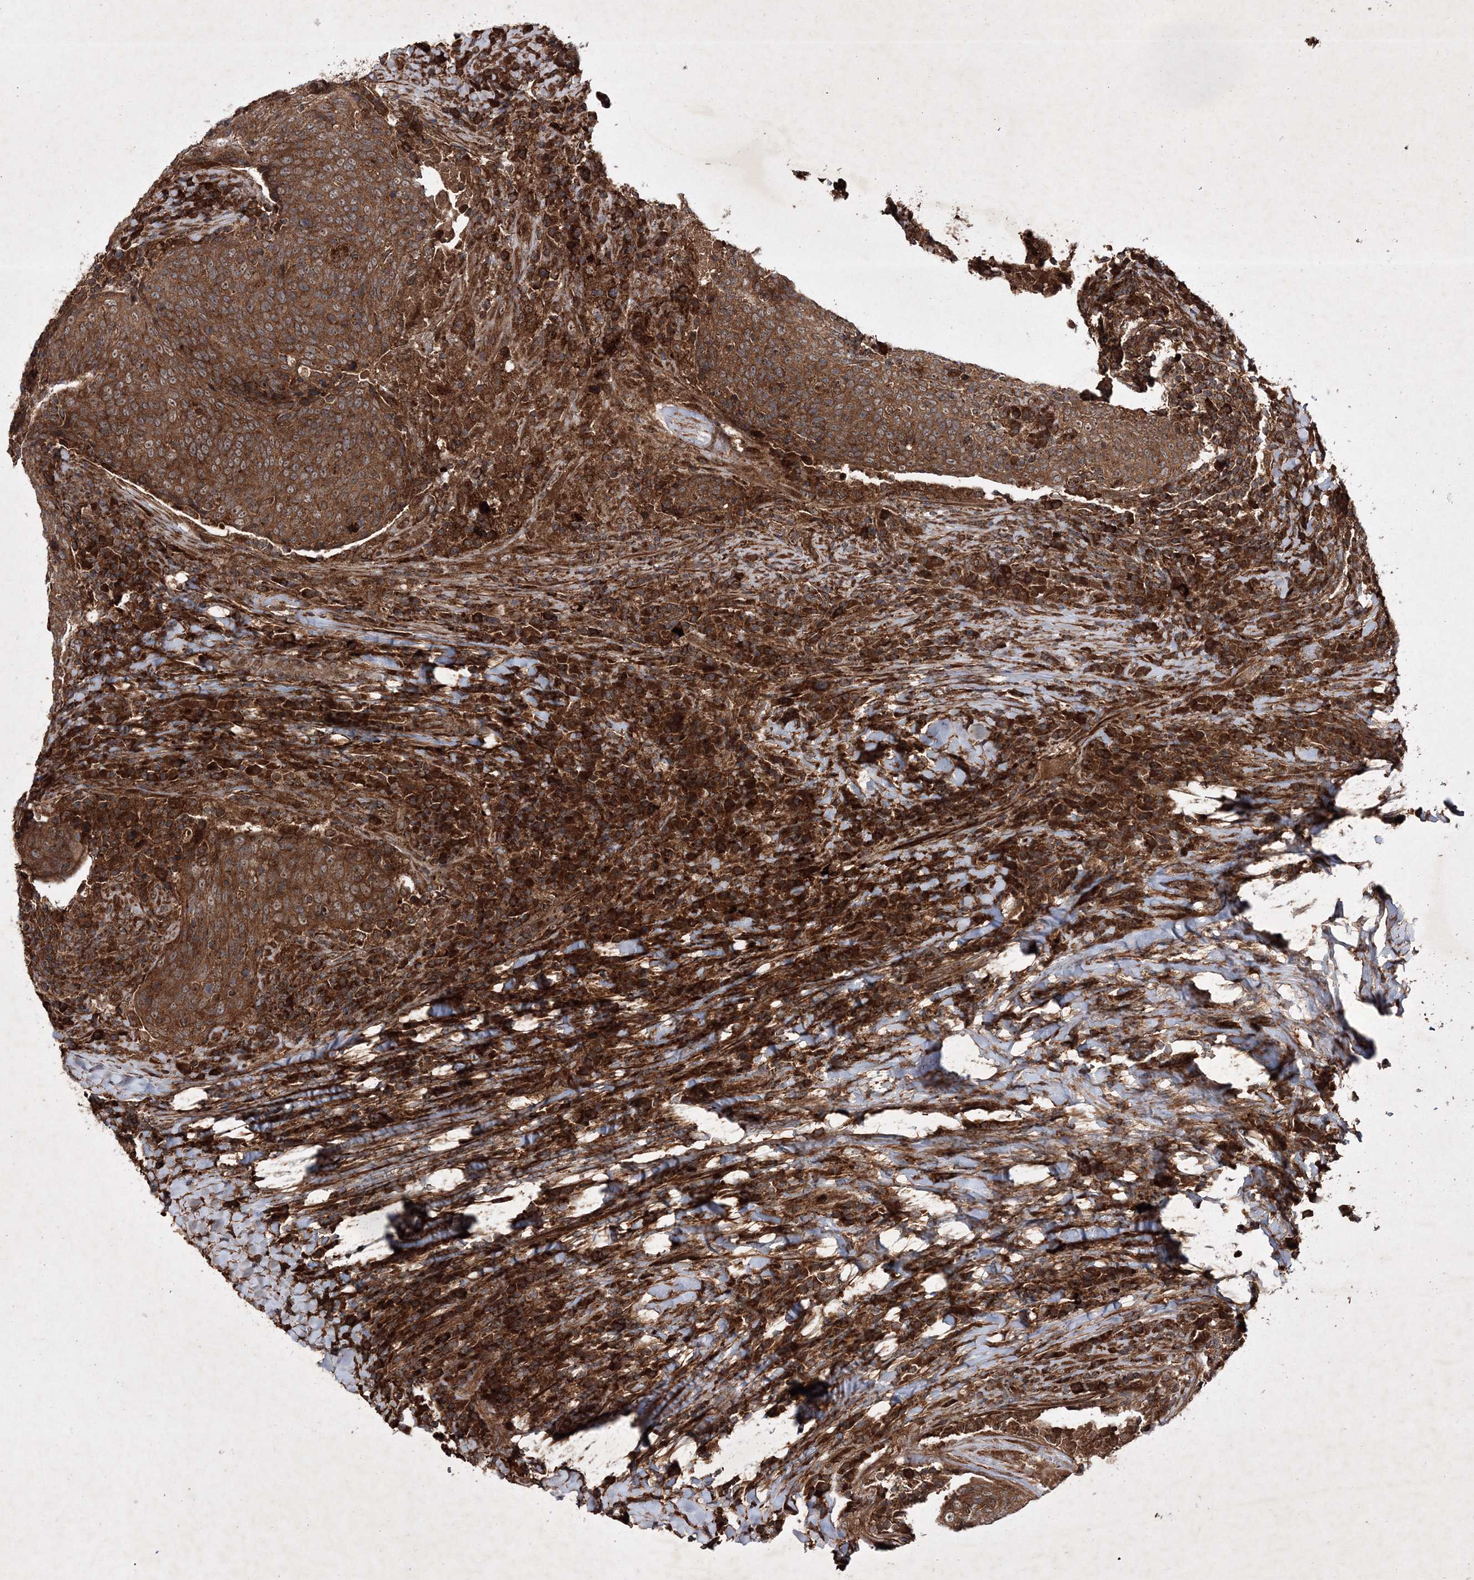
{"staining": {"intensity": "strong", "quantity": ">75%", "location": "cytoplasmic/membranous"}, "tissue": "head and neck cancer", "cell_type": "Tumor cells", "image_type": "cancer", "snomed": [{"axis": "morphology", "description": "Squamous cell carcinoma, NOS"}, {"axis": "morphology", "description": "Squamous cell carcinoma, metastatic, NOS"}, {"axis": "topography", "description": "Lymph node"}, {"axis": "topography", "description": "Head-Neck"}], "caption": "Strong cytoplasmic/membranous protein staining is identified in approximately >75% of tumor cells in head and neck cancer.", "gene": "DNAJC13", "patient": {"sex": "male", "age": 62}}